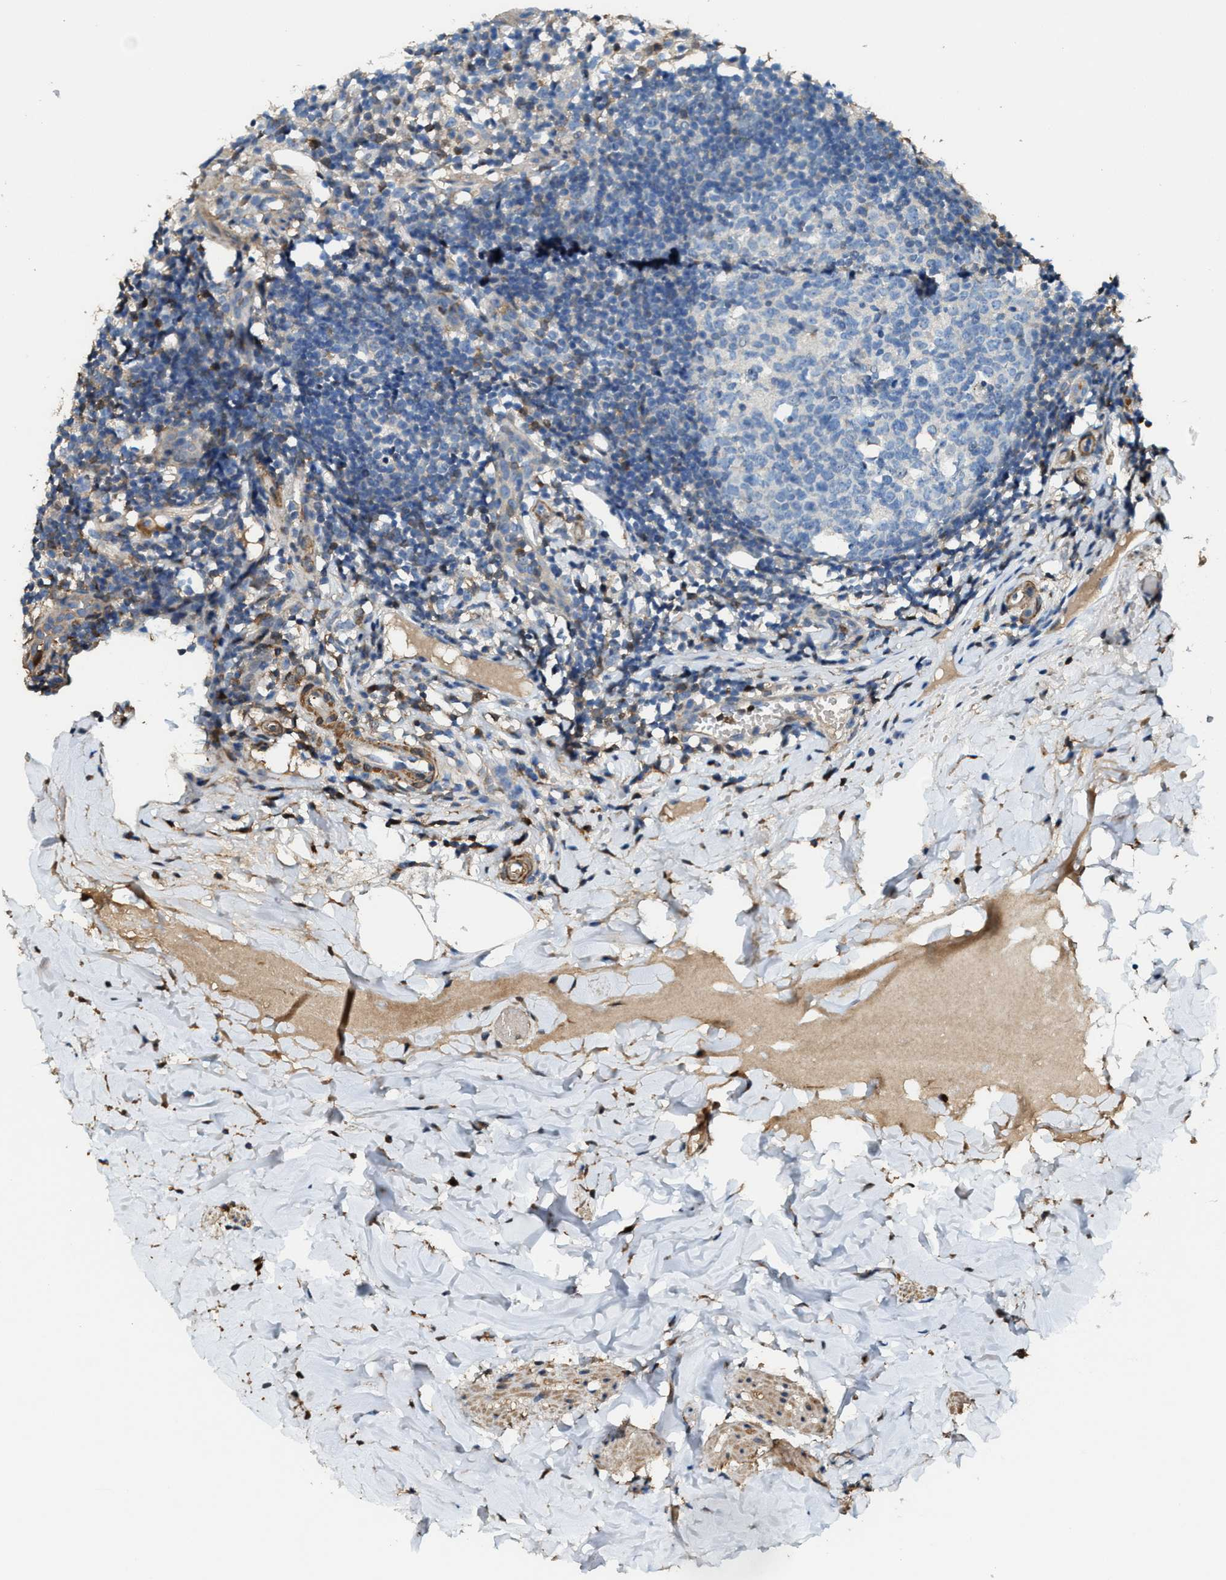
{"staining": {"intensity": "moderate", "quantity": "<25%", "location": "cytoplasmic/membranous"}, "tissue": "appendix", "cell_type": "Glandular cells", "image_type": "normal", "snomed": [{"axis": "morphology", "description": "Normal tissue, NOS"}, {"axis": "topography", "description": "Appendix"}], "caption": "High-power microscopy captured an immunohistochemistry (IHC) photomicrograph of benign appendix, revealing moderate cytoplasmic/membranous positivity in approximately <25% of glandular cells.", "gene": "SERPINB5", "patient": {"sex": "female", "age": 20}}